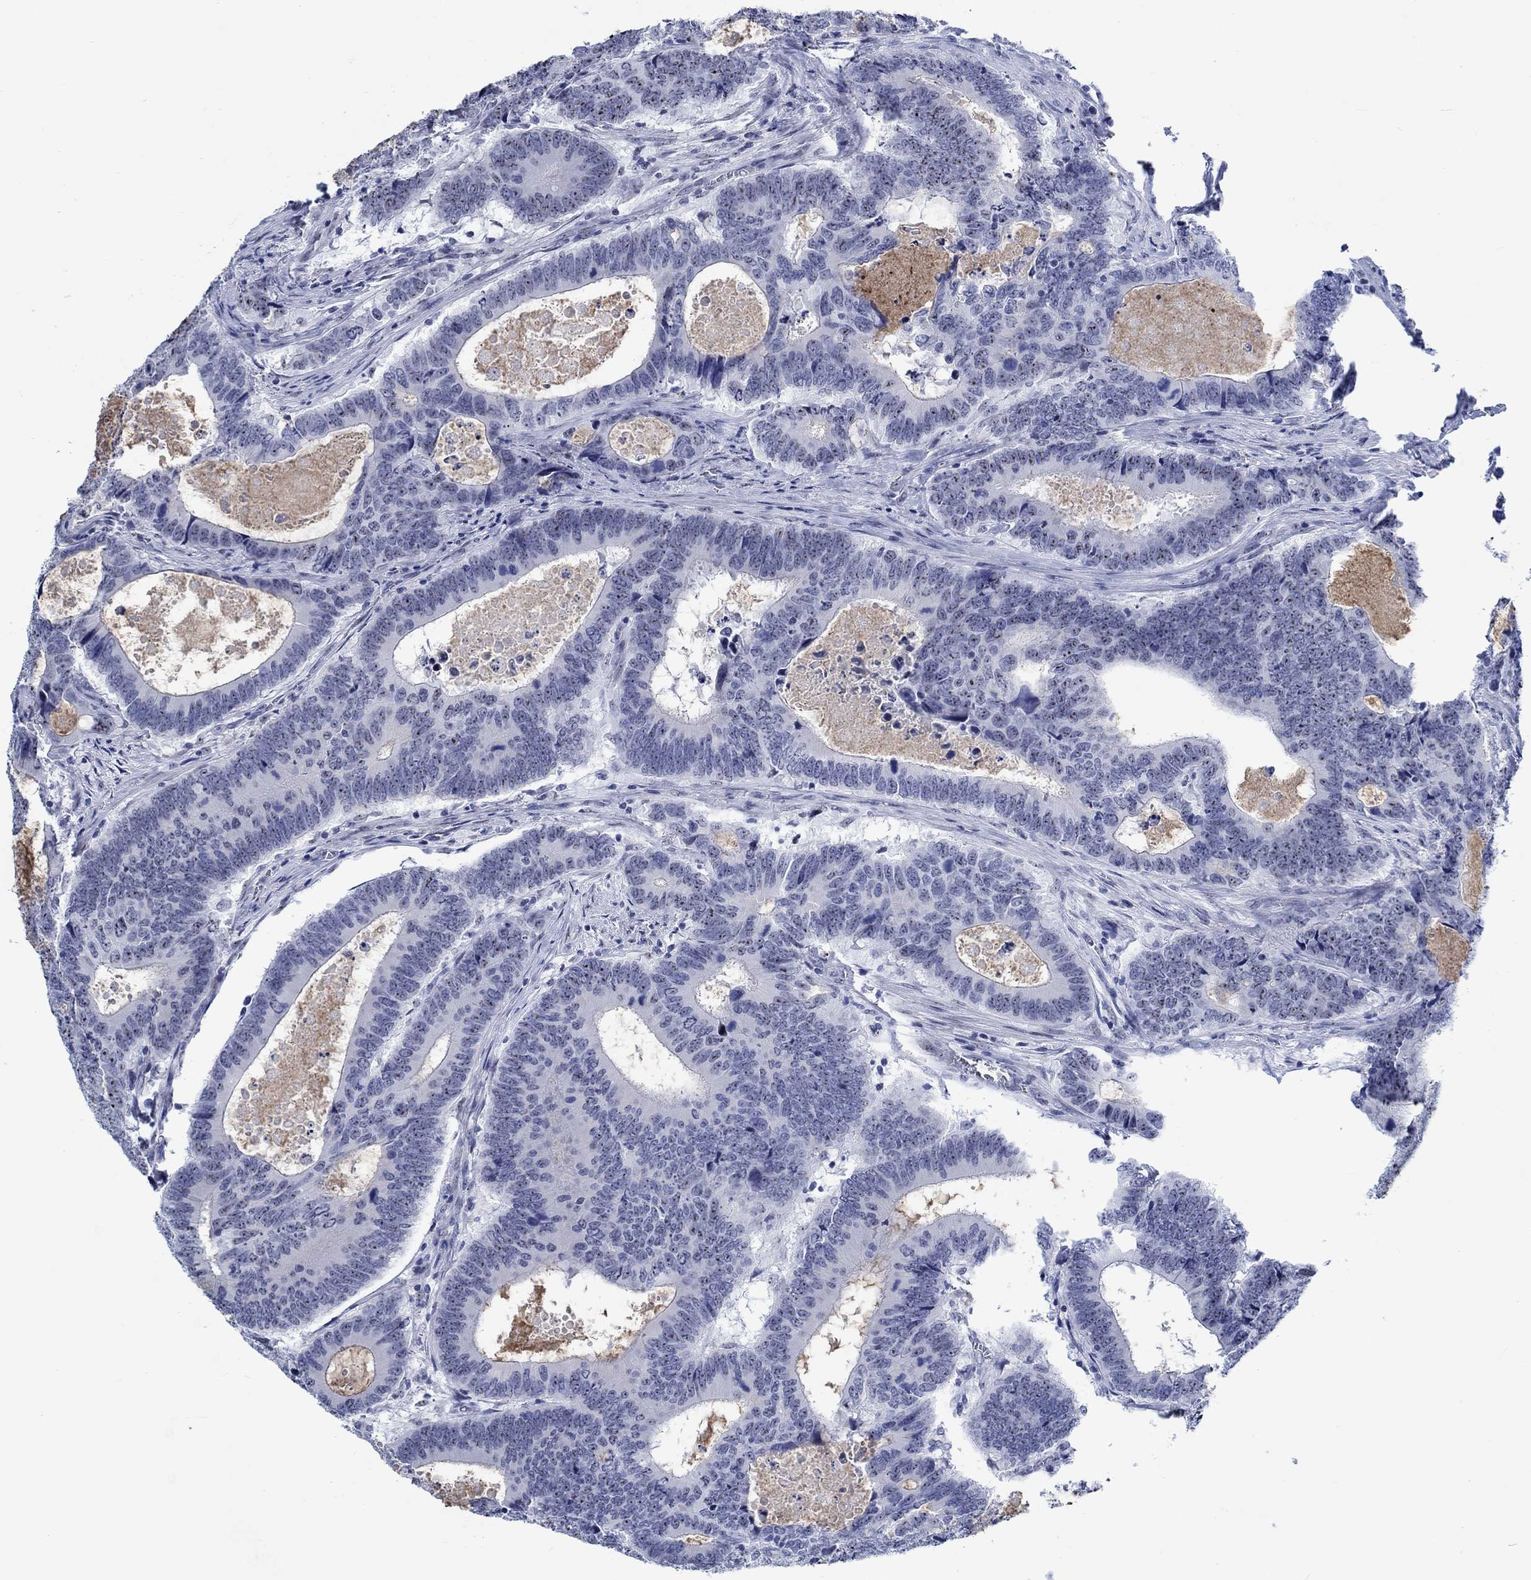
{"staining": {"intensity": "strong", "quantity": "<25%", "location": "nuclear"}, "tissue": "colorectal cancer", "cell_type": "Tumor cells", "image_type": "cancer", "snomed": [{"axis": "morphology", "description": "Adenocarcinoma, NOS"}, {"axis": "topography", "description": "Colon"}], "caption": "Immunohistochemistry (IHC) photomicrograph of neoplastic tissue: human colorectal cancer (adenocarcinoma) stained using immunohistochemistry exhibits medium levels of strong protein expression localized specifically in the nuclear of tumor cells, appearing as a nuclear brown color.", "gene": "ZNF446", "patient": {"sex": "female", "age": 82}}